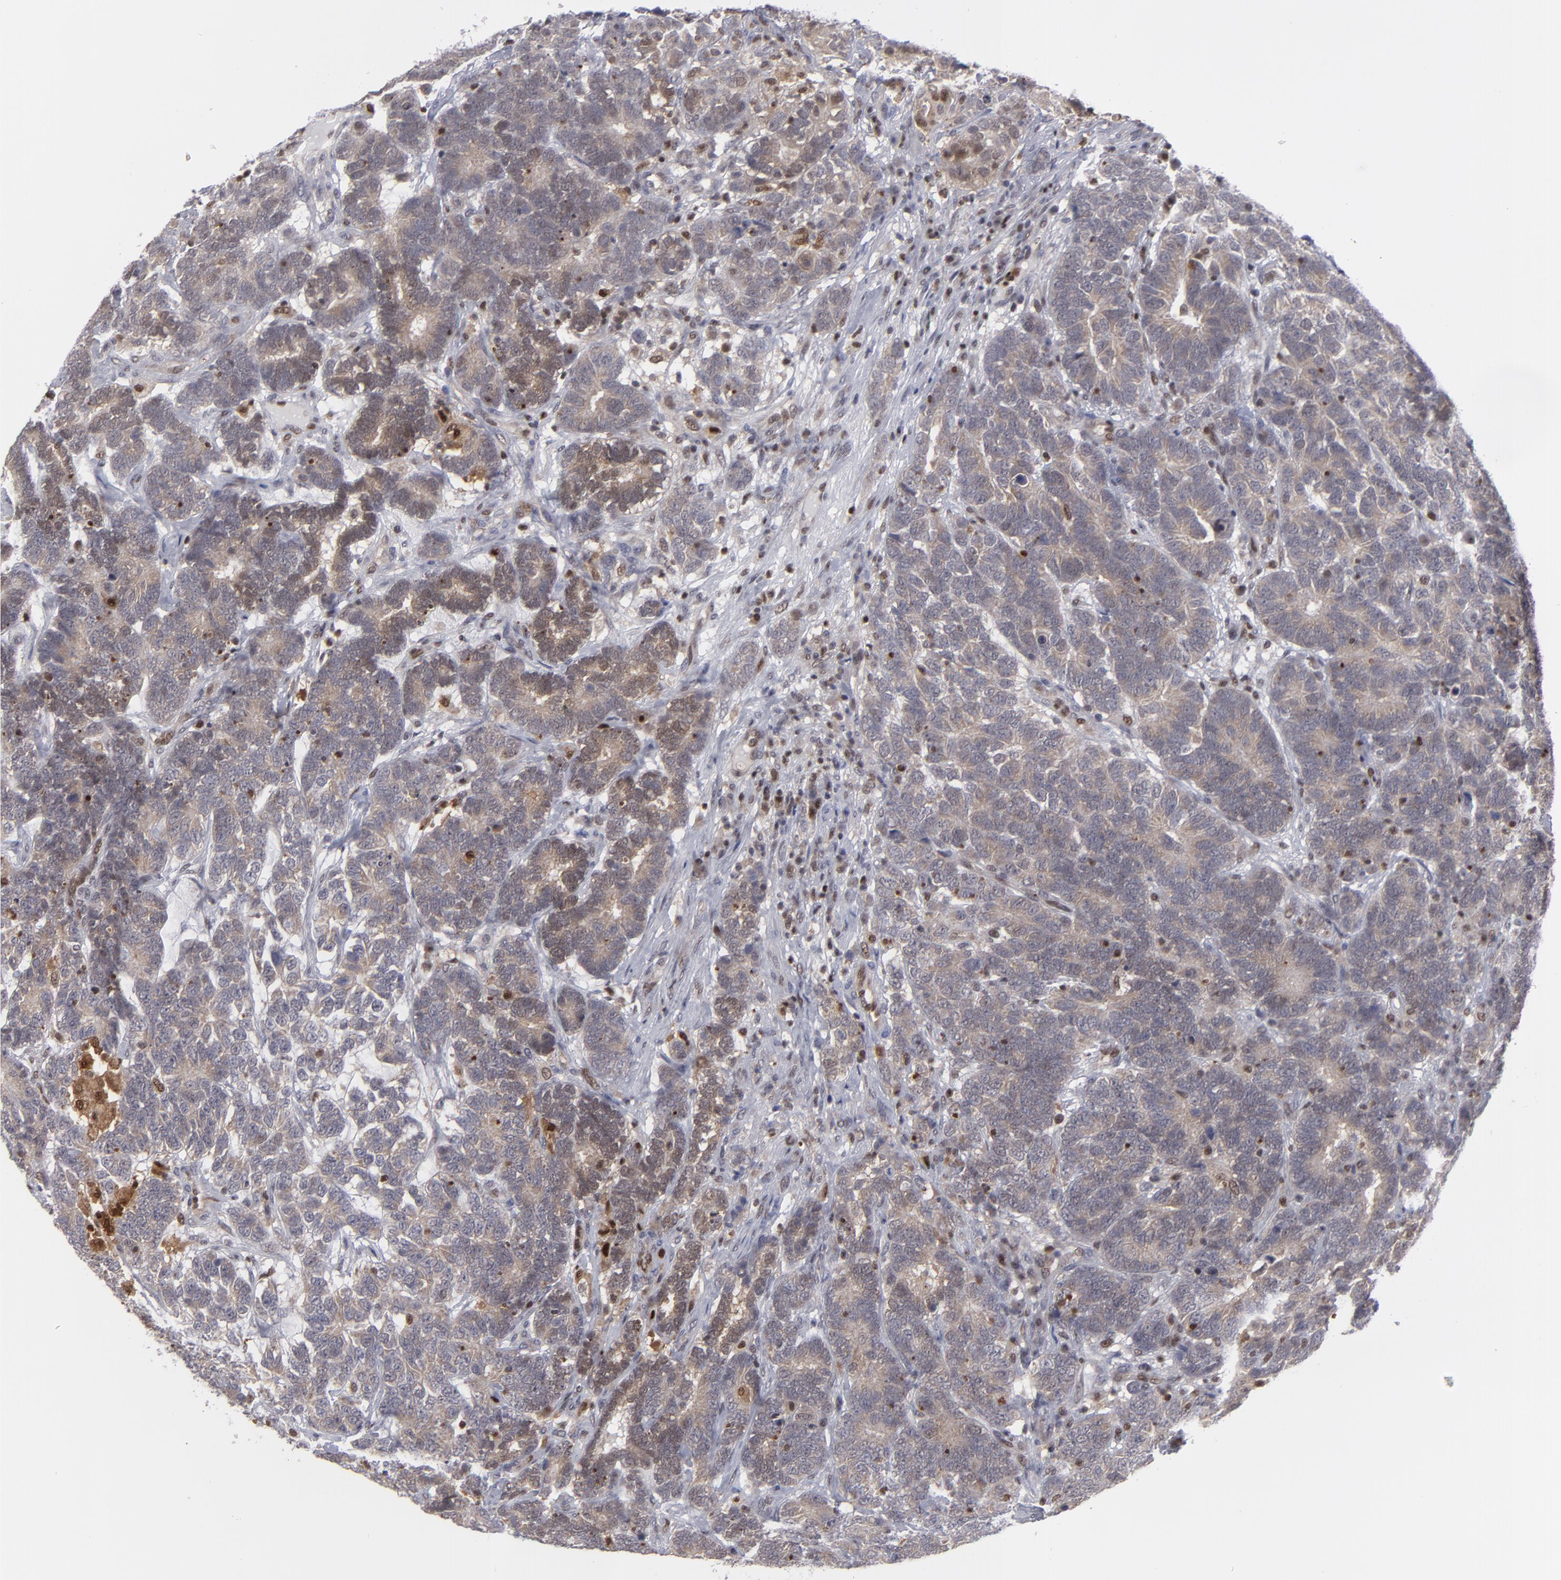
{"staining": {"intensity": "weak", "quantity": "25%-75%", "location": "cytoplasmic/membranous"}, "tissue": "testis cancer", "cell_type": "Tumor cells", "image_type": "cancer", "snomed": [{"axis": "morphology", "description": "Carcinoma, Embryonal, NOS"}, {"axis": "topography", "description": "Testis"}], "caption": "The photomicrograph reveals a brown stain indicating the presence of a protein in the cytoplasmic/membranous of tumor cells in testis cancer.", "gene": "GSR", "patient": {"sex": "male", "age": 26}}